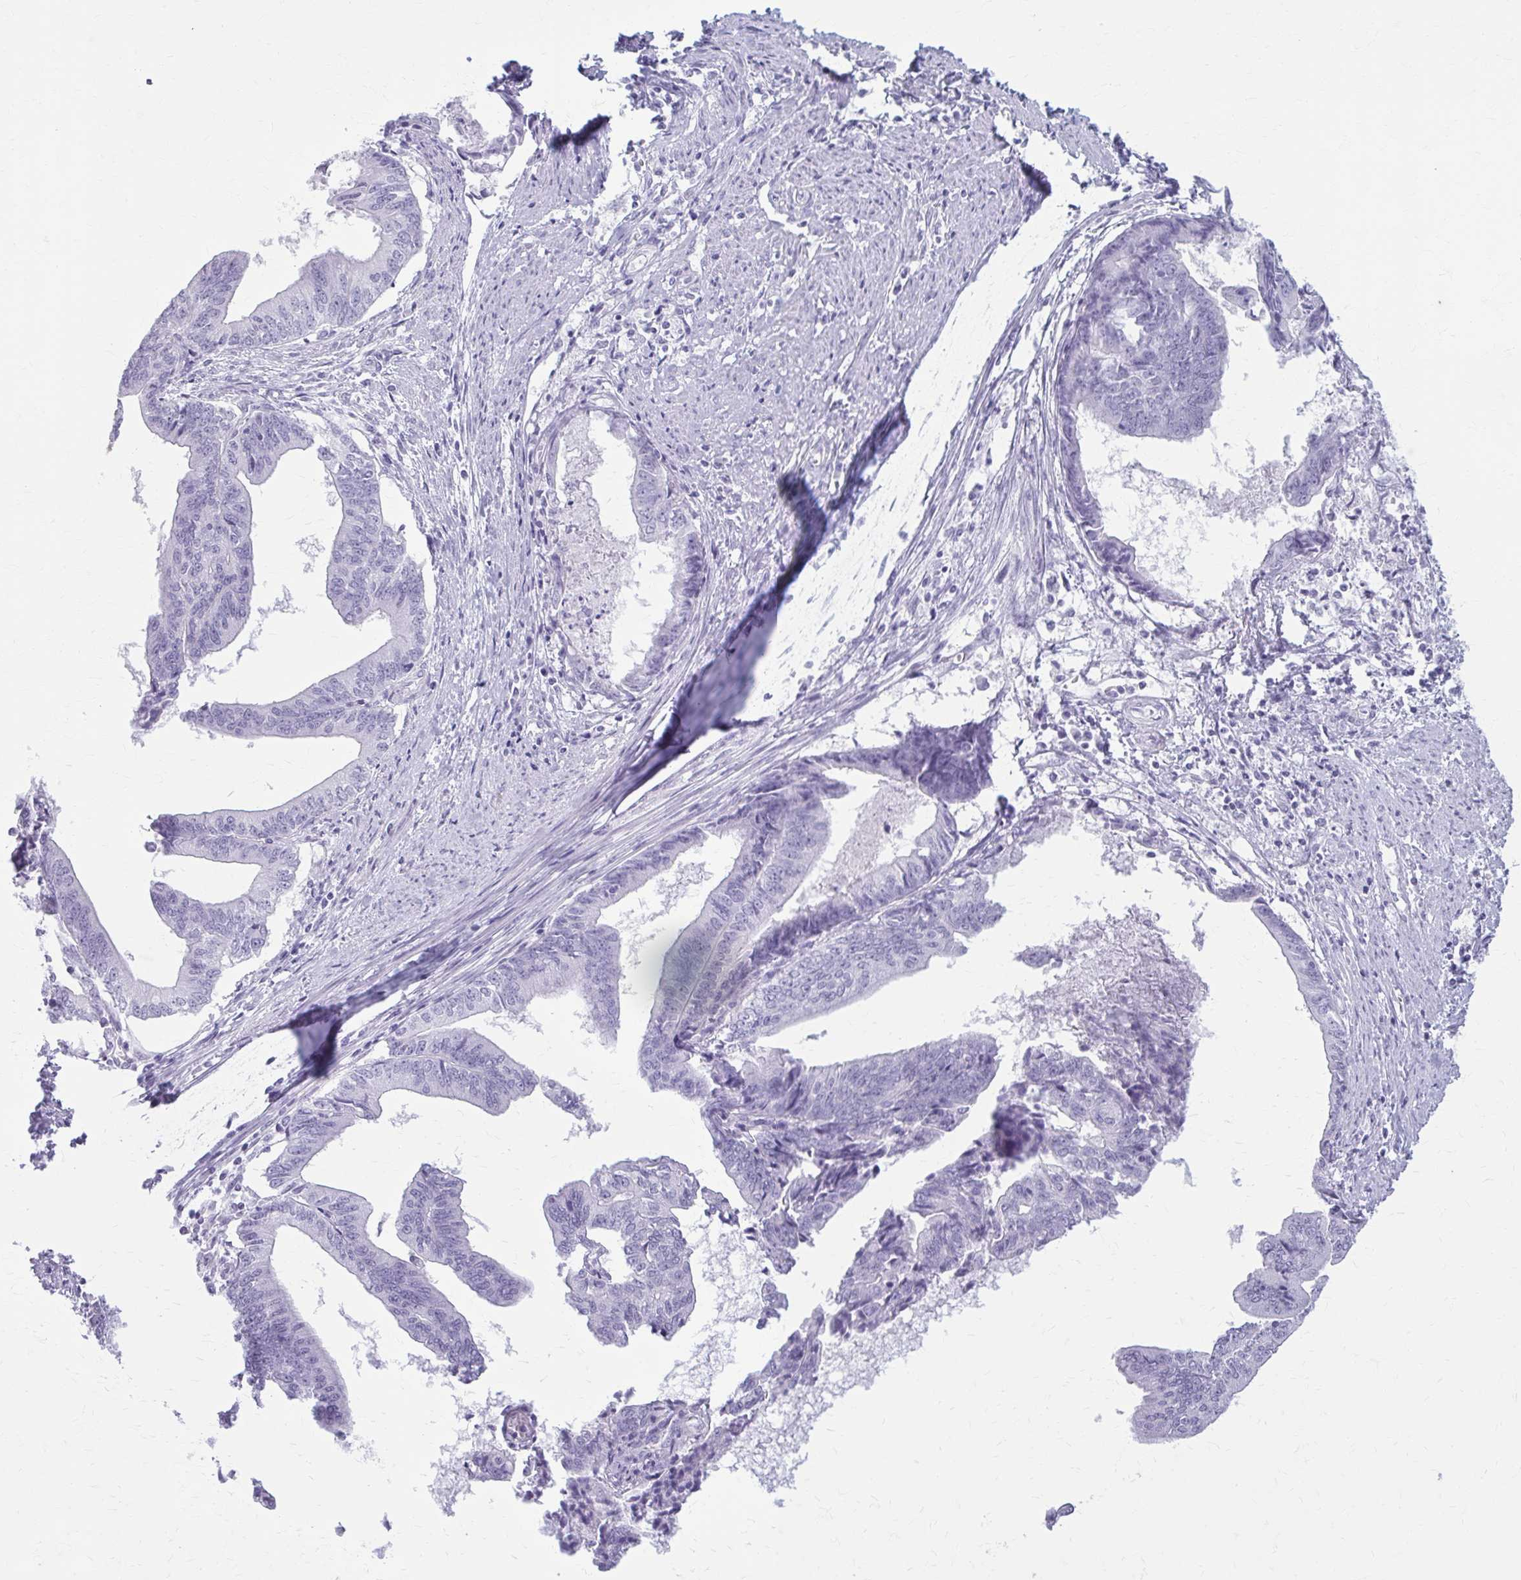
{"staining": {"intensity": "negative", "quantity": "none", "location": "none"}, "tissue": "endometrial cancer", "cell_type": "Tumor cells", "image_type": "cancer", "snomed": [{"axis": "morphology", "description": "Adenocarcinoma, NOS"}, {"axis": "topography", "description": "Endometrium"}], "caption": "Immunohistochemistry photomicrograph of neoplastic tissue: adenocarcinoma (endometrial) stained with DAB exhibits no significant protein expression in tumor cells.", "gene": "KRT5", "patient": {"sex": "female", "age": 65}}